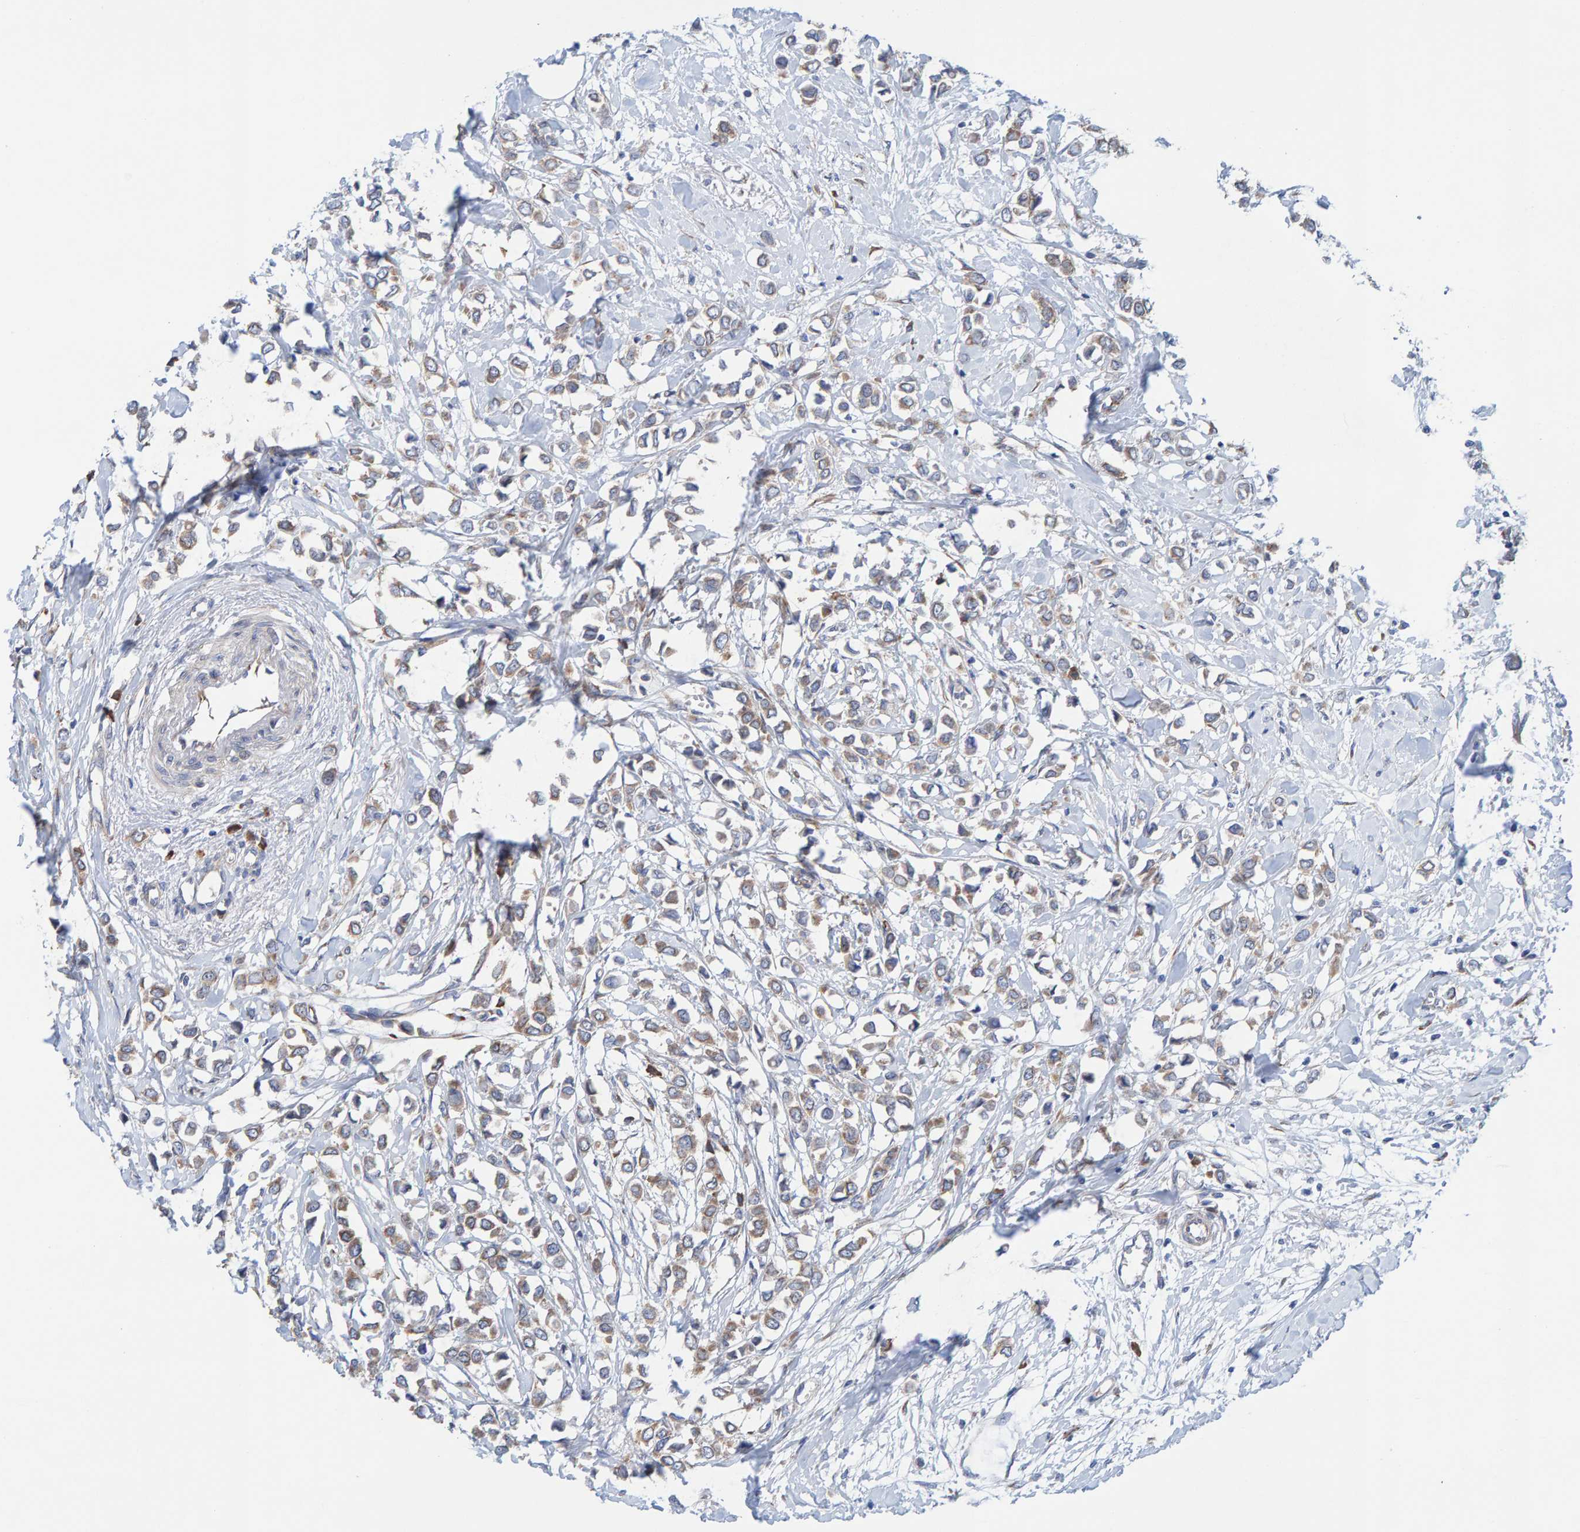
{"staining": {"intensity": "weak", "quantity": ">75%", "location": "cytoplasmic/membranous"}, "tissue": "breast cancer", "cell_type": "Tumor cells", "image_type": "cancer", "snomed": [{"axis": "morphology", "description": "Lobular carcinoma"}, {"axis": "topography", "description": "Breast"}], "caption": "DAB (3,3'-diaminobenzidine) immunohistochemical staining of lobular carcinoma (breast) exhibits weak cytoplasmic/membranous protein expression in about >75% of tumor cells. The protein of interest is stained brown, and the nuclei are stained in blue (DAB IHC with brightfield microscopy, high magnification).", "gene": "CDK5RAP3", "patient": {"sex": "female", "age": 51}}